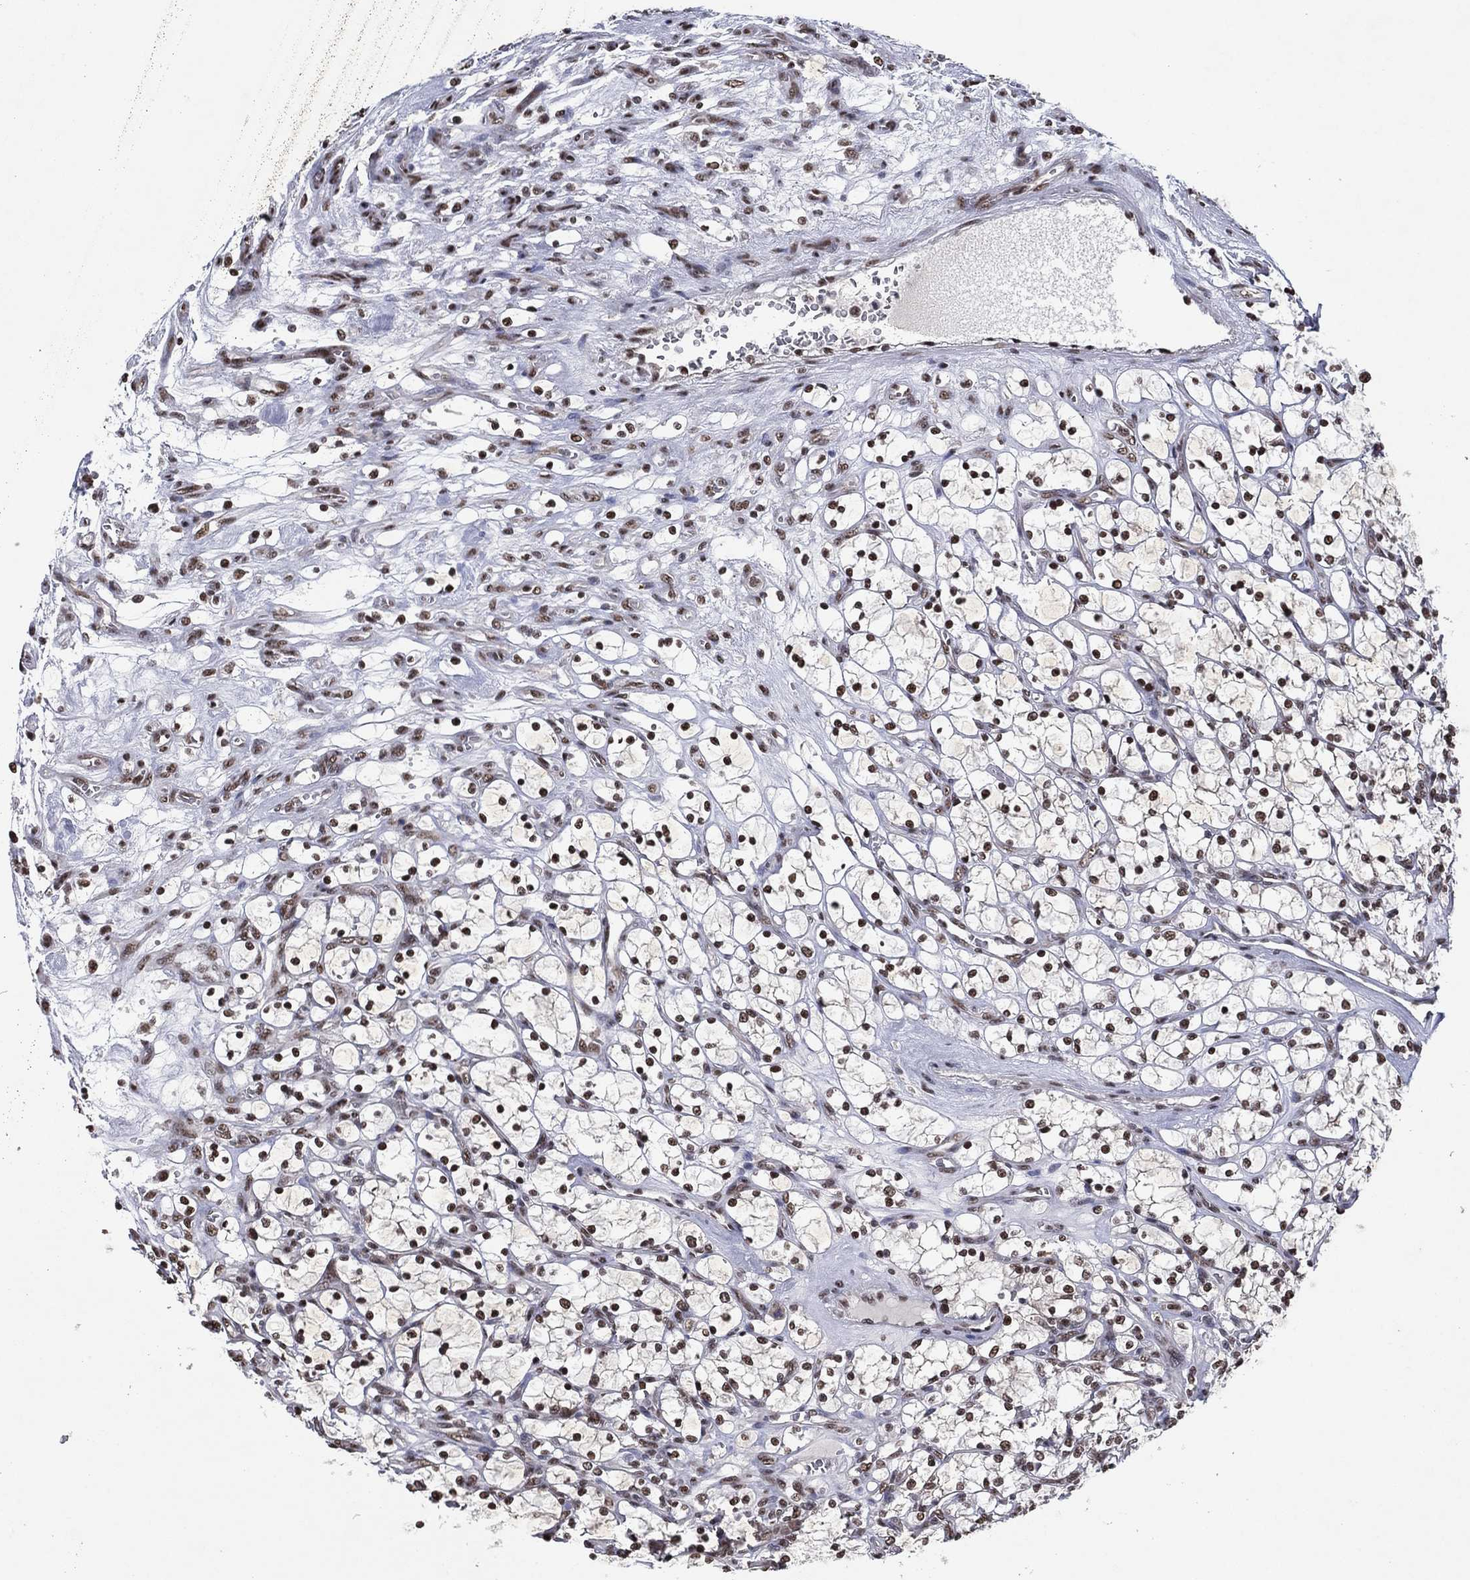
{"staining": {"intensity": "strong", "quantity": "25%-75%", "location": "nuclear"}, "tissue": "renal cancer", "cell_type": "Tumor cells", "image_type": "cancer", "snomed": [{"axis": "morphology", "description": "Adenocarcinoma, NOS"}, {"axis": "topography", "description": "Kidney"}], "caption": "Brown immunohistochemical staining in human renal adenocarcinoma shows strong nuclear staining in about 25%-75% of tumor cells.", "gene": "ZBTB42", "patient": {"sex": "female", "age": 69}}